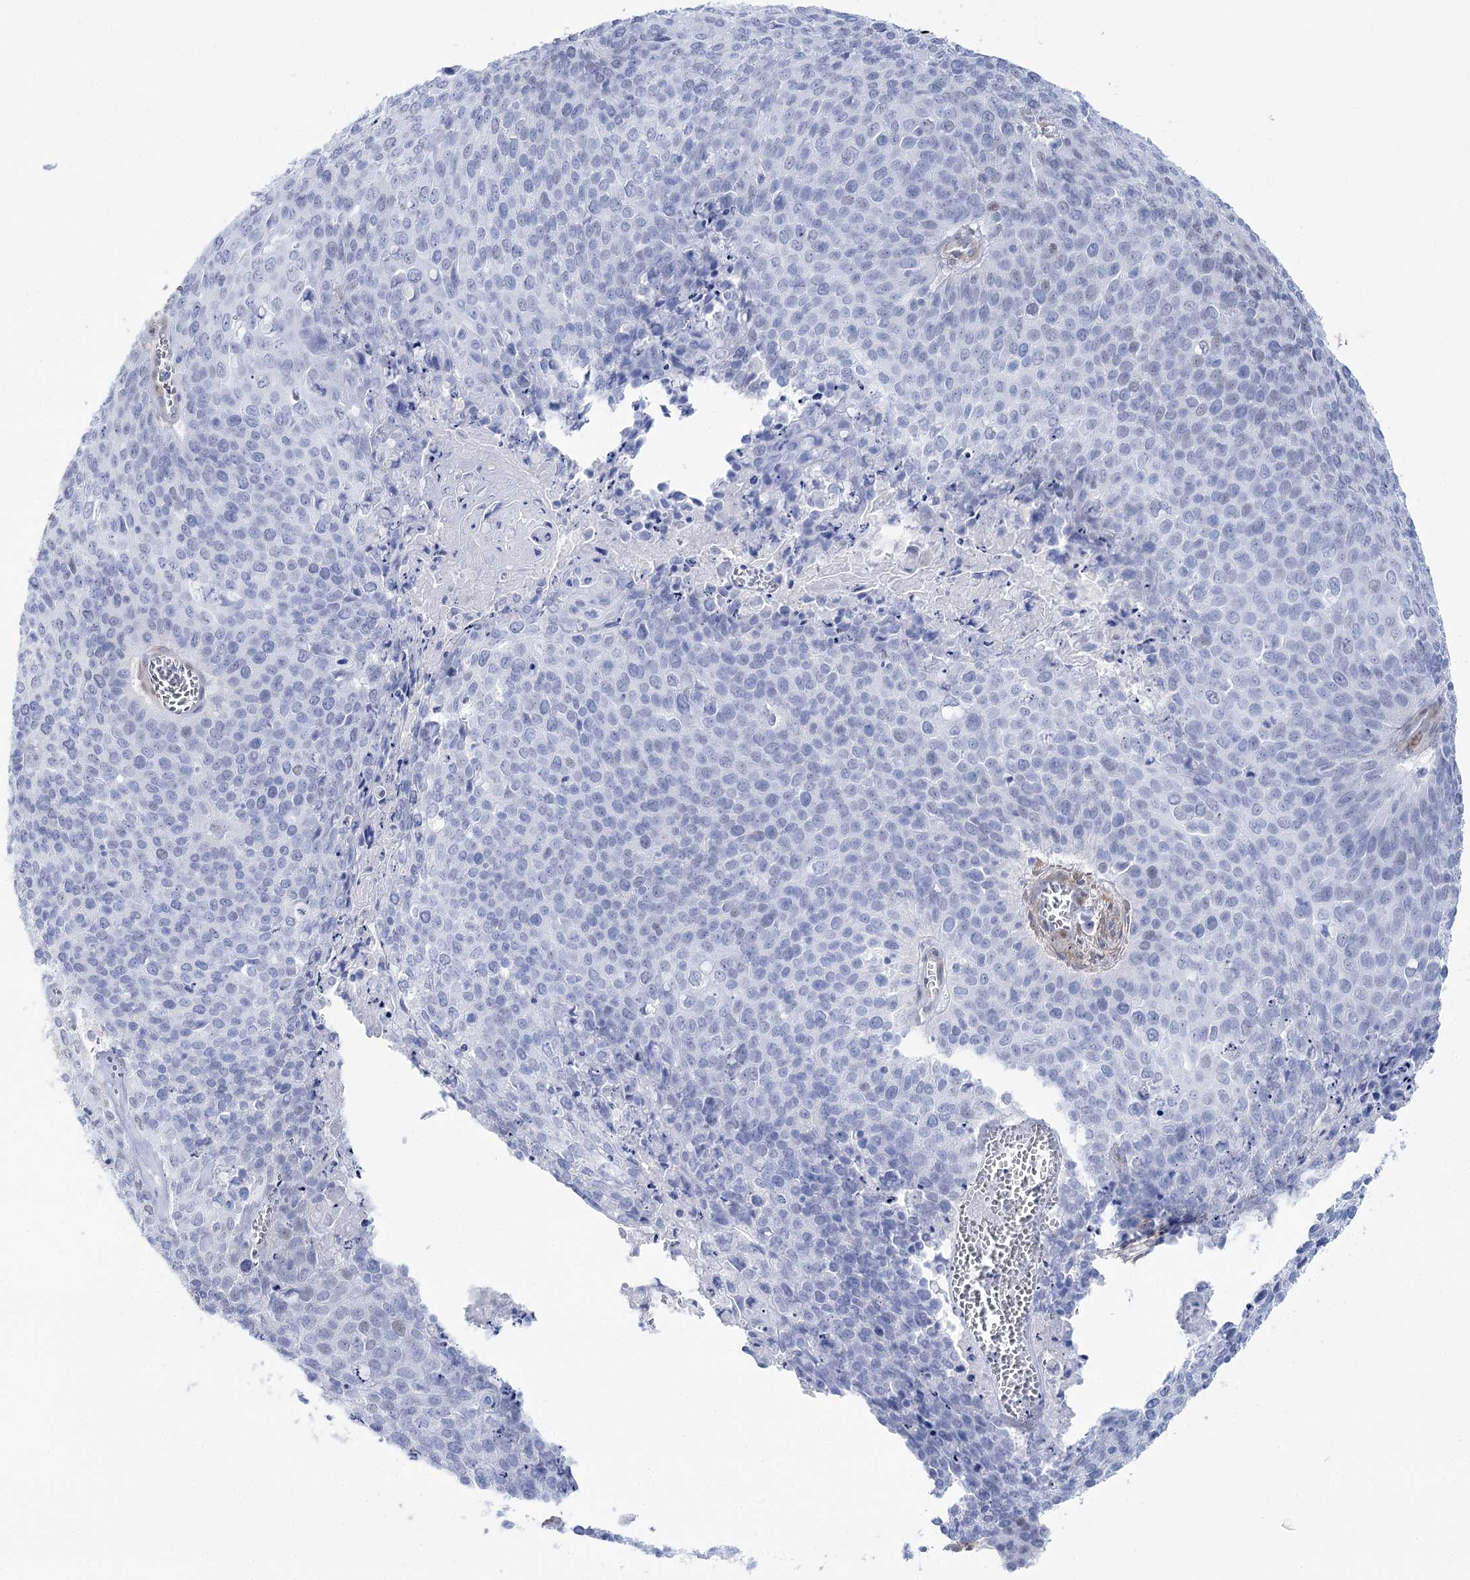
{"staining": {"intensity": "negative", "quantity": "none", "location": "none"}, "tissue": "cervical cancer", "cell_type": "Tumor cells", "image_type": "cancer", "snomed": [{"axis": "morphology", "description": "Squamous cell carcinoma, NOS"}, {"axis": "topography", "description": "Cervix"}], "caption": "Tumor cells are negative for protein expression in human squamous cell carcinoma (cervical). (DAB immunohistochemistry visualized using brightfield microscopy, high magnification).", "gene": "UGDH", "patient": {"sex": "female", "age": 39}}